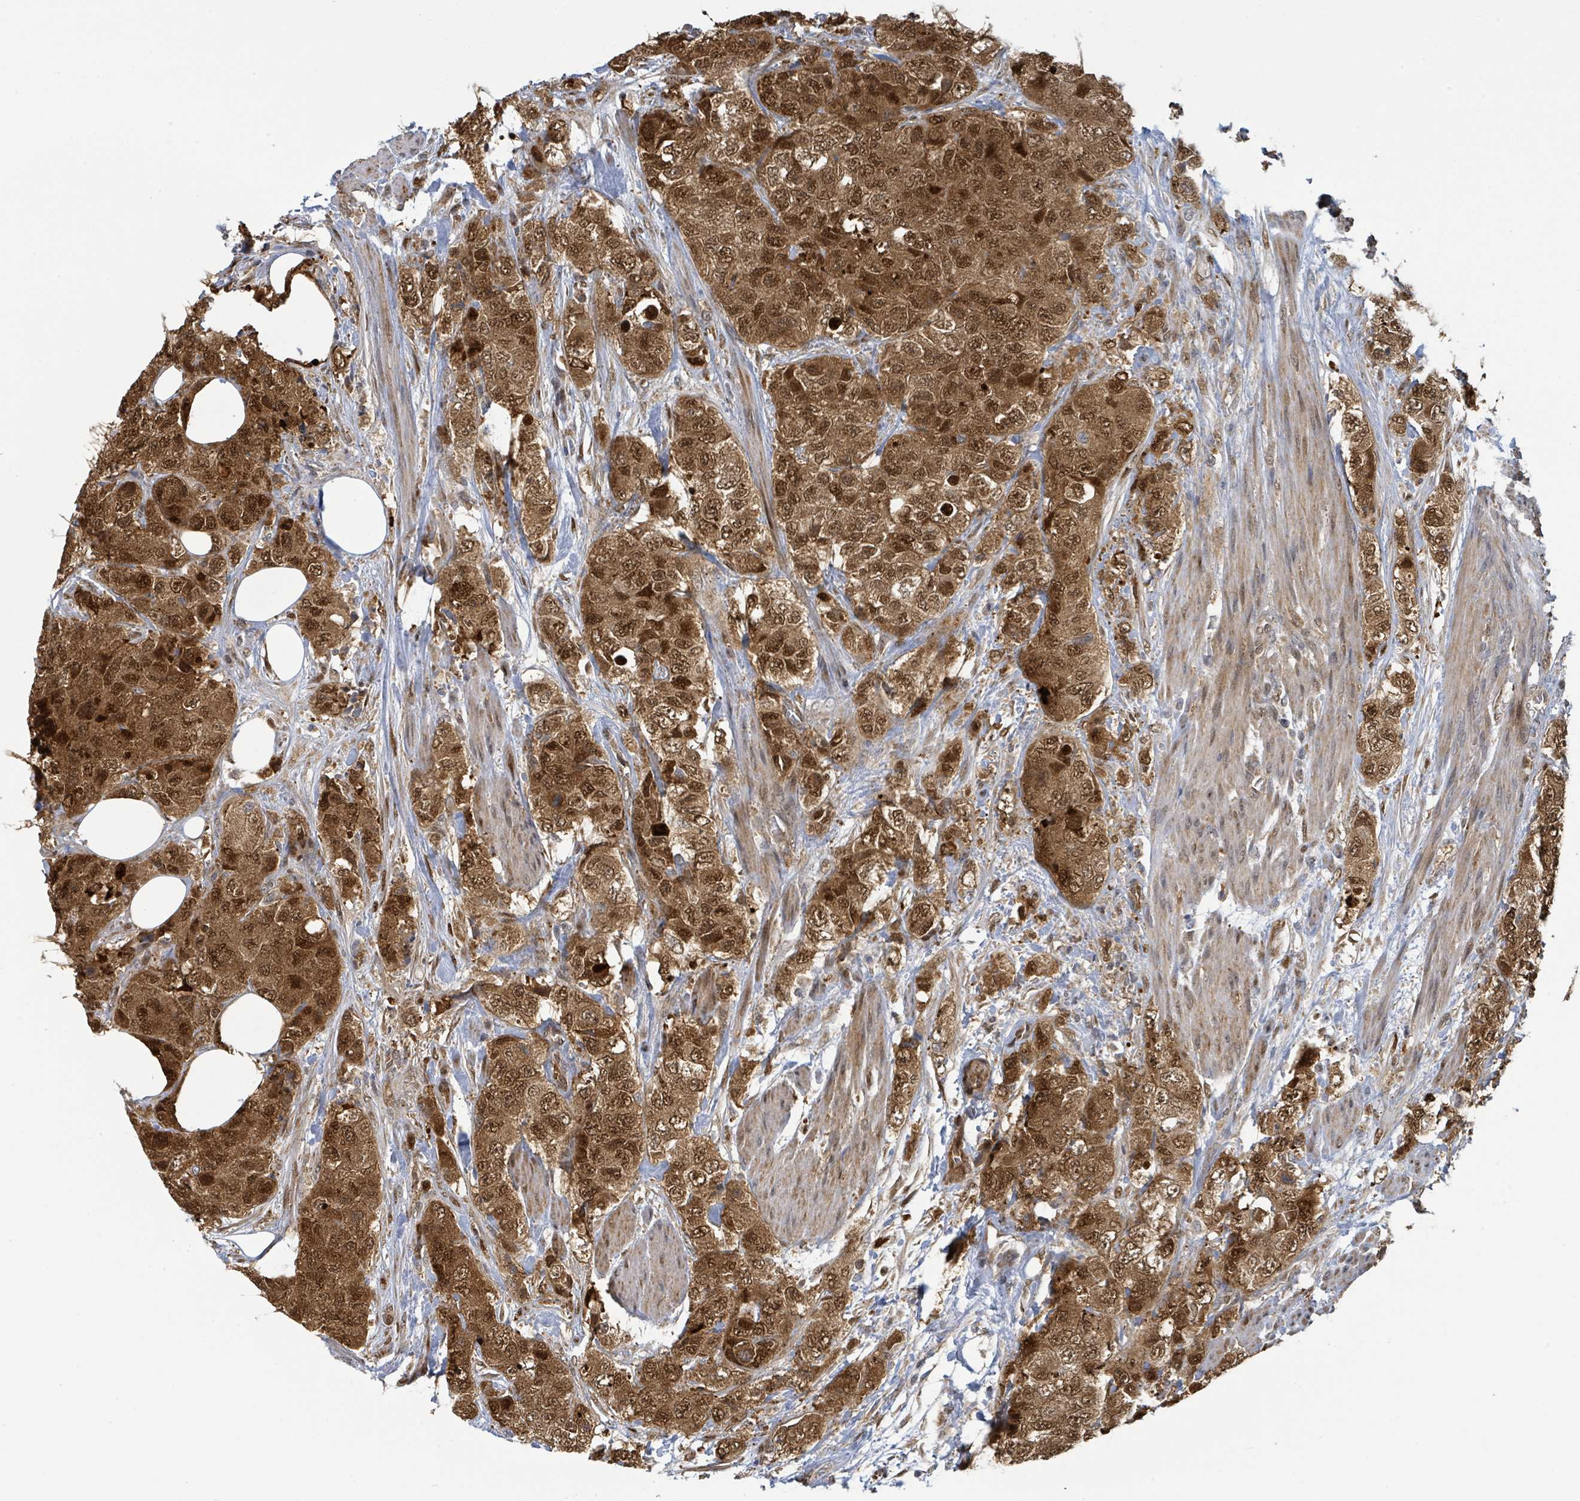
{"staining": {"intensity": "strong", "quantity": ">75%", "location": "cytoplasmic/membranous,nuclear"}, "tissue": "urothelial cancer", "cell_type": "Tumor cells", "image_type": "cancer", "snomed": [{"axis": "morphology", "description": "Urothelial carcinoma, High grade"}, {"axis": "topography", "description": "Urinary bladder"}], "caption": "Urothelial cancer stained with immunohistochemistry reveals strong cytoplasmic/membranous and nuclear positivity in about >75% of tumor cells.", "gene": "PSMB7", "patient": {"sex": "female", "age": 78}}